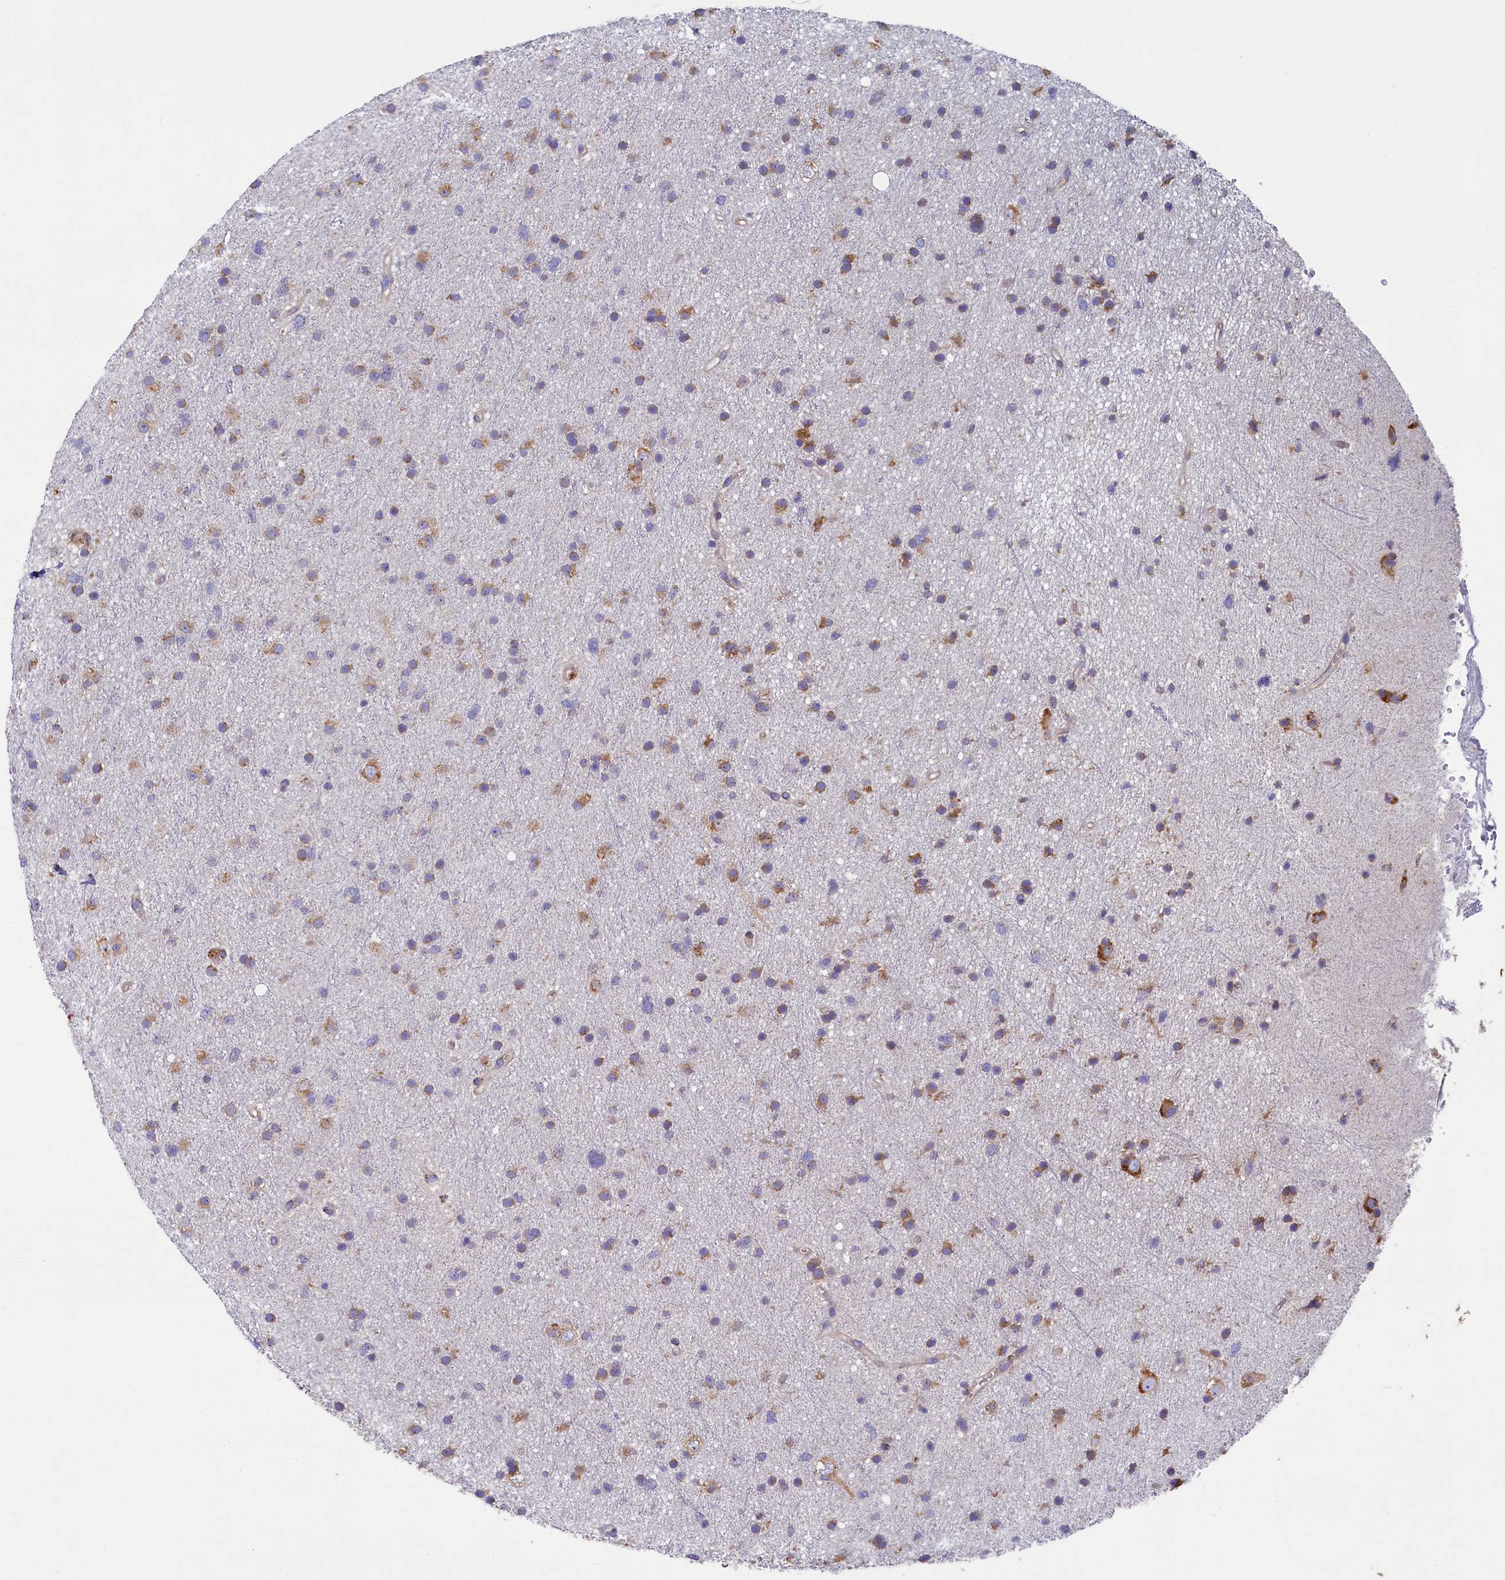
{"staining": {"intensity": "moderate", "quantity": "25%-75%", "location": "cytoplasmic/membranous"}, "tissue": "glioma", "cell_type": "Tumor cells", "image_type": "cancer", "snomed": [{"axis": "morphology", "description": "Glioma, malignant, Low grade"}, {"axis": "topography", "description": "Cerebral cortex"}], "caption": "This is a histology image of immunohistochemistry staining of glioma, which shows moderate staining in the cytoplasmic/membranous of tumor cells.", "gene": "QARS1", "patient": {"sex": "female", "age": 39}}